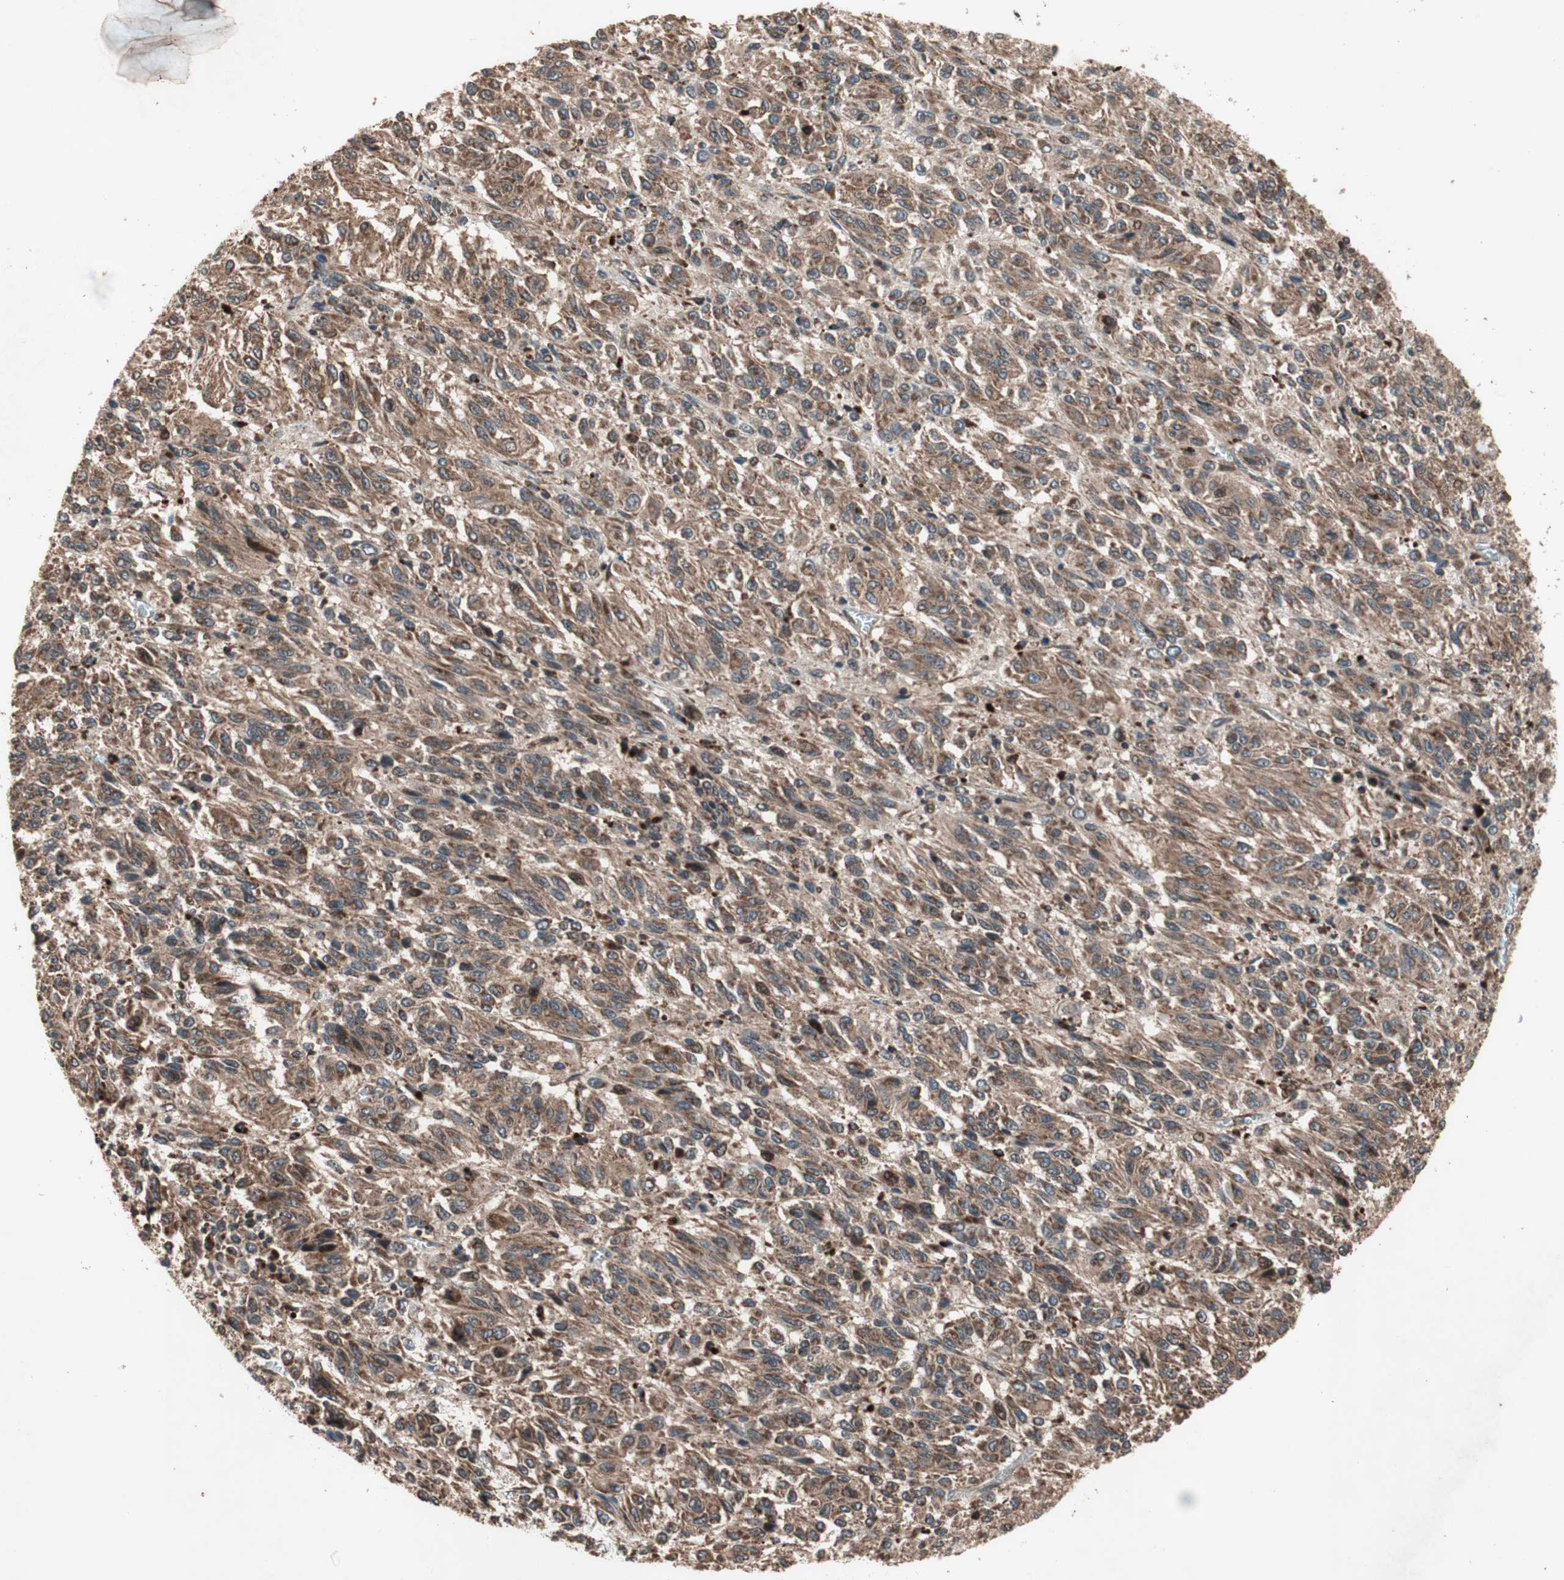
{"staining": {"intensity": "moderate", "quantity": ">75%", "location": "cytoplasmic/membranous"}, "tissue": "melanoma", "cell_type": "Tumor cells", "image_type": "cancer", "snomed": [{"axis": "morphology", "description": "Malignant melanoma, Metastatic site"}, {"axis": "topography", "description": "Lung"}], "caption": "Human melanoma stained for a protein (brown) exhibits moderate cytoplasmic/membranous positive expression in about >75% of tumor cells.", "gene": "RAB1A", "patient": {"sex": "male", "age": 64}}